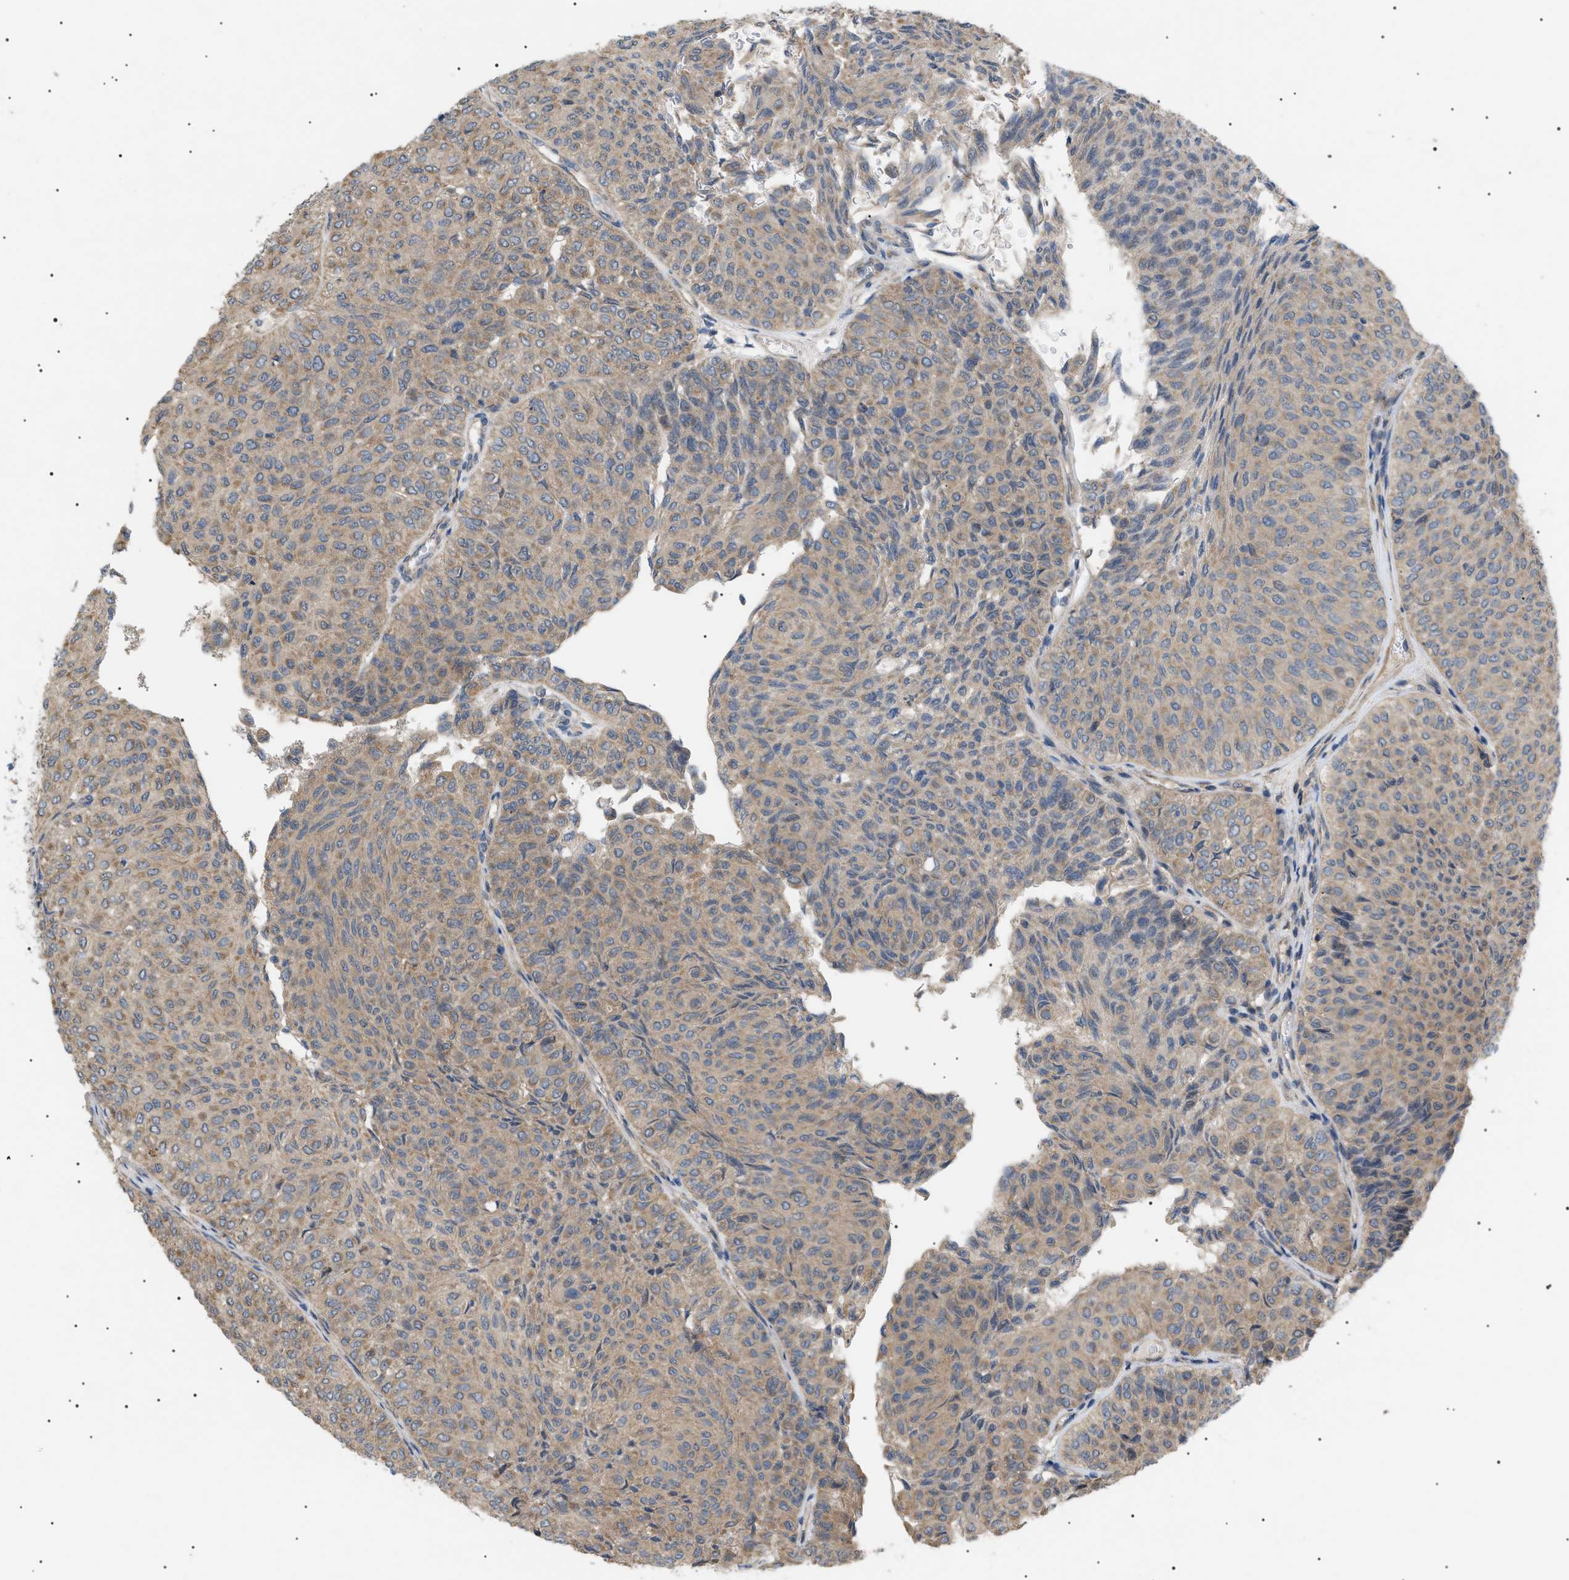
{"staining": {"intensity": "weak", "quantity": ">75%", "location": "cytoplasmic/membranous"}, "tissue": "urothelial cancer", "cell_type": "Tumor cells", "image_type": "cancer", "snomed": [{"axis": "morphology", "description": "Urothelial carcinoma, Low grade"}, {"axis": "topography", "description": "Urinary bladder"}], "caption": "IHC staining of low-grade urothelial carcinoma, which reveals low levels of weak cytoplasmic/membranous expression in about >75% of tumor cells indicating weak cytoplasmic/membranous protein expression. The staining was performed using DAB (brown) for protein detection and nuclei were counterstained in hematoxylin (blue).", "gene": "IRS2", "patient": {"sex": "male", "age": 78}}